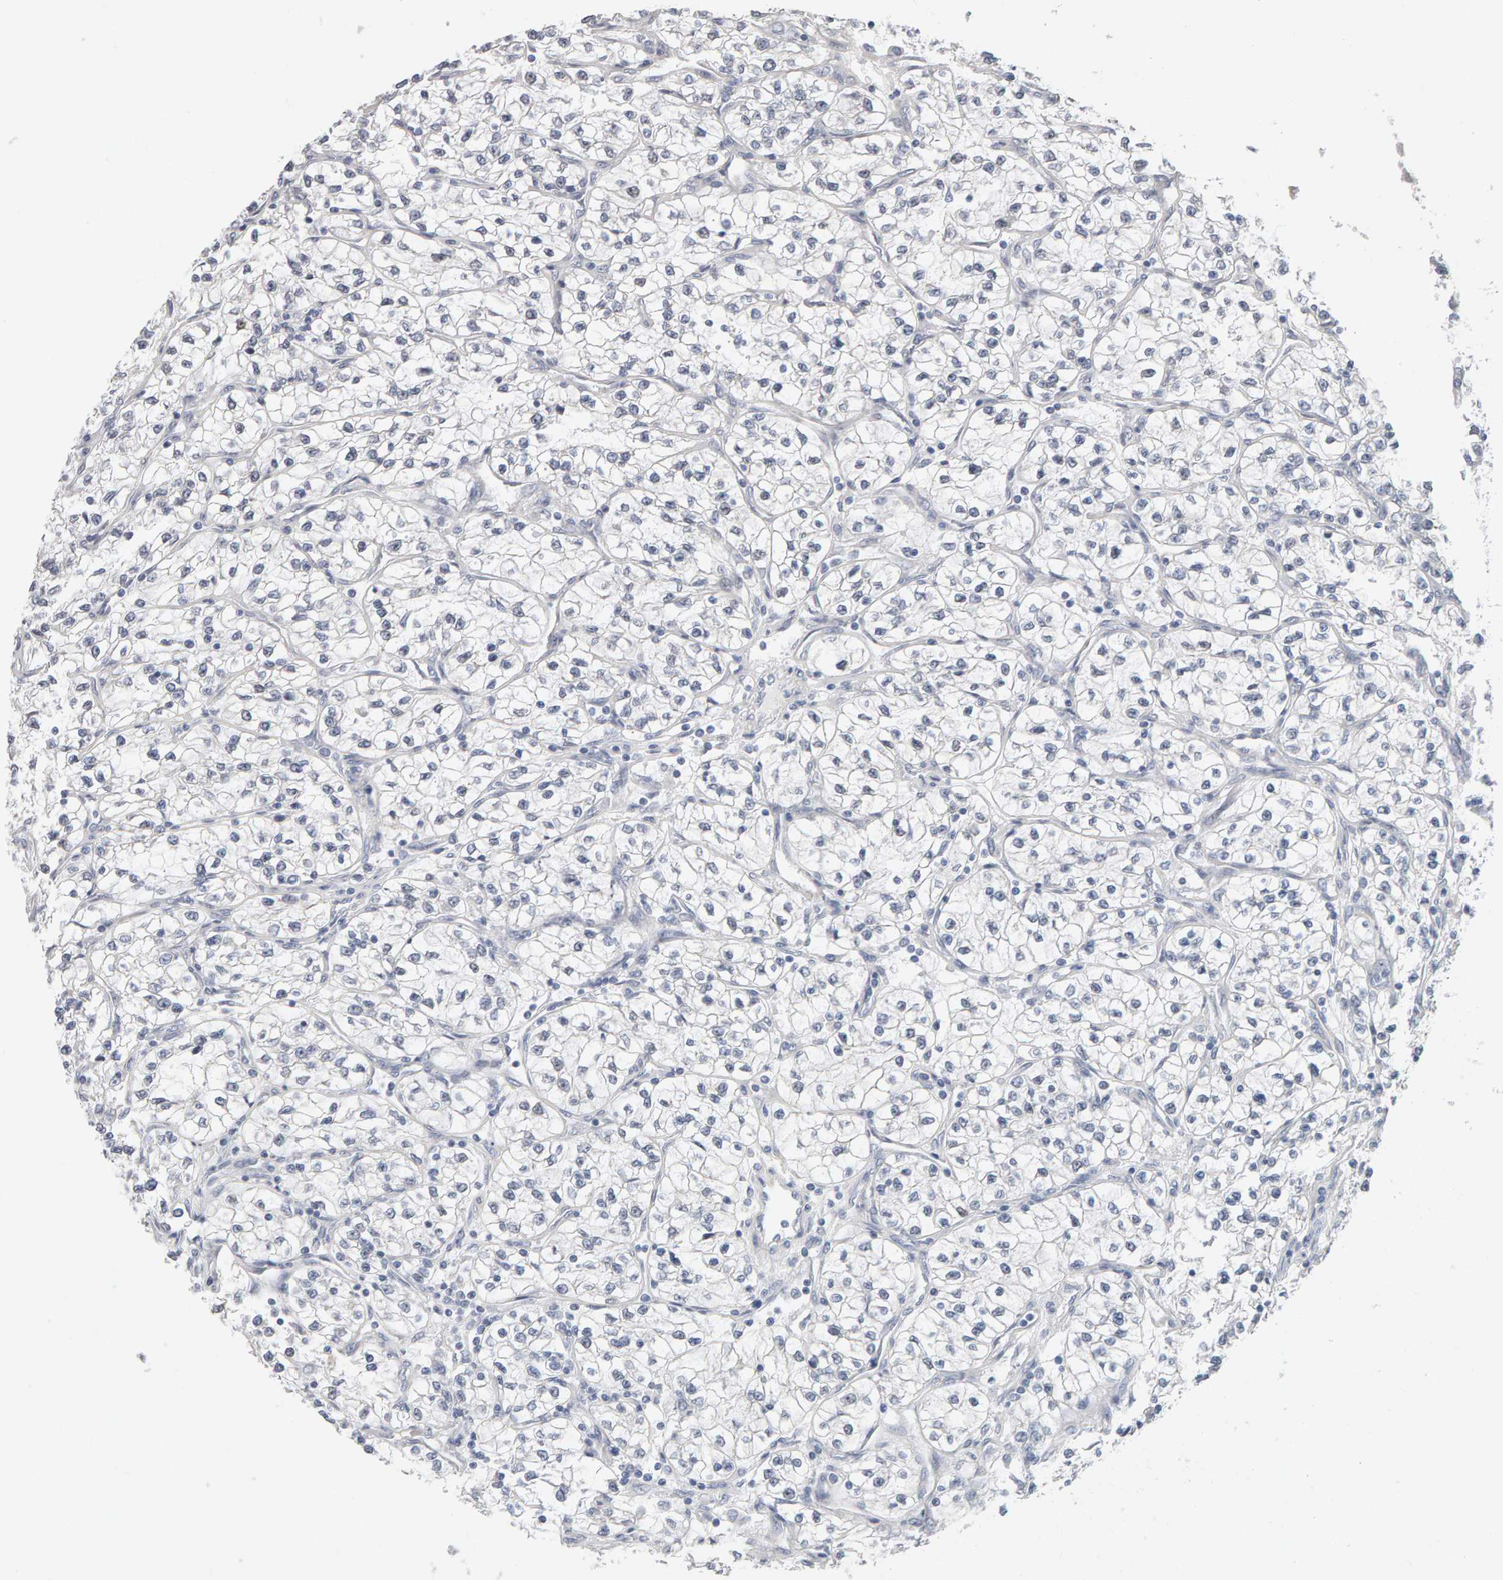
{"staining": {"intensity": "negative", "quantity": "none", "location": "none"}, "tissue": "renal cancer", "cell_type": "Tumor cells", "image_type": "cancer", "snomed": [{"axis": "morphology", "description": "Adenocarcinoma, NOS"}, {"axis": "topography", "description": "Kidney"}], "caption": "DAB immunohistochemical staining of adenocarcinoma (renal) shows no significant staining in tumor cells.", "gene": "HNF4A", "patient": {"sex": "female", "age": 57}}